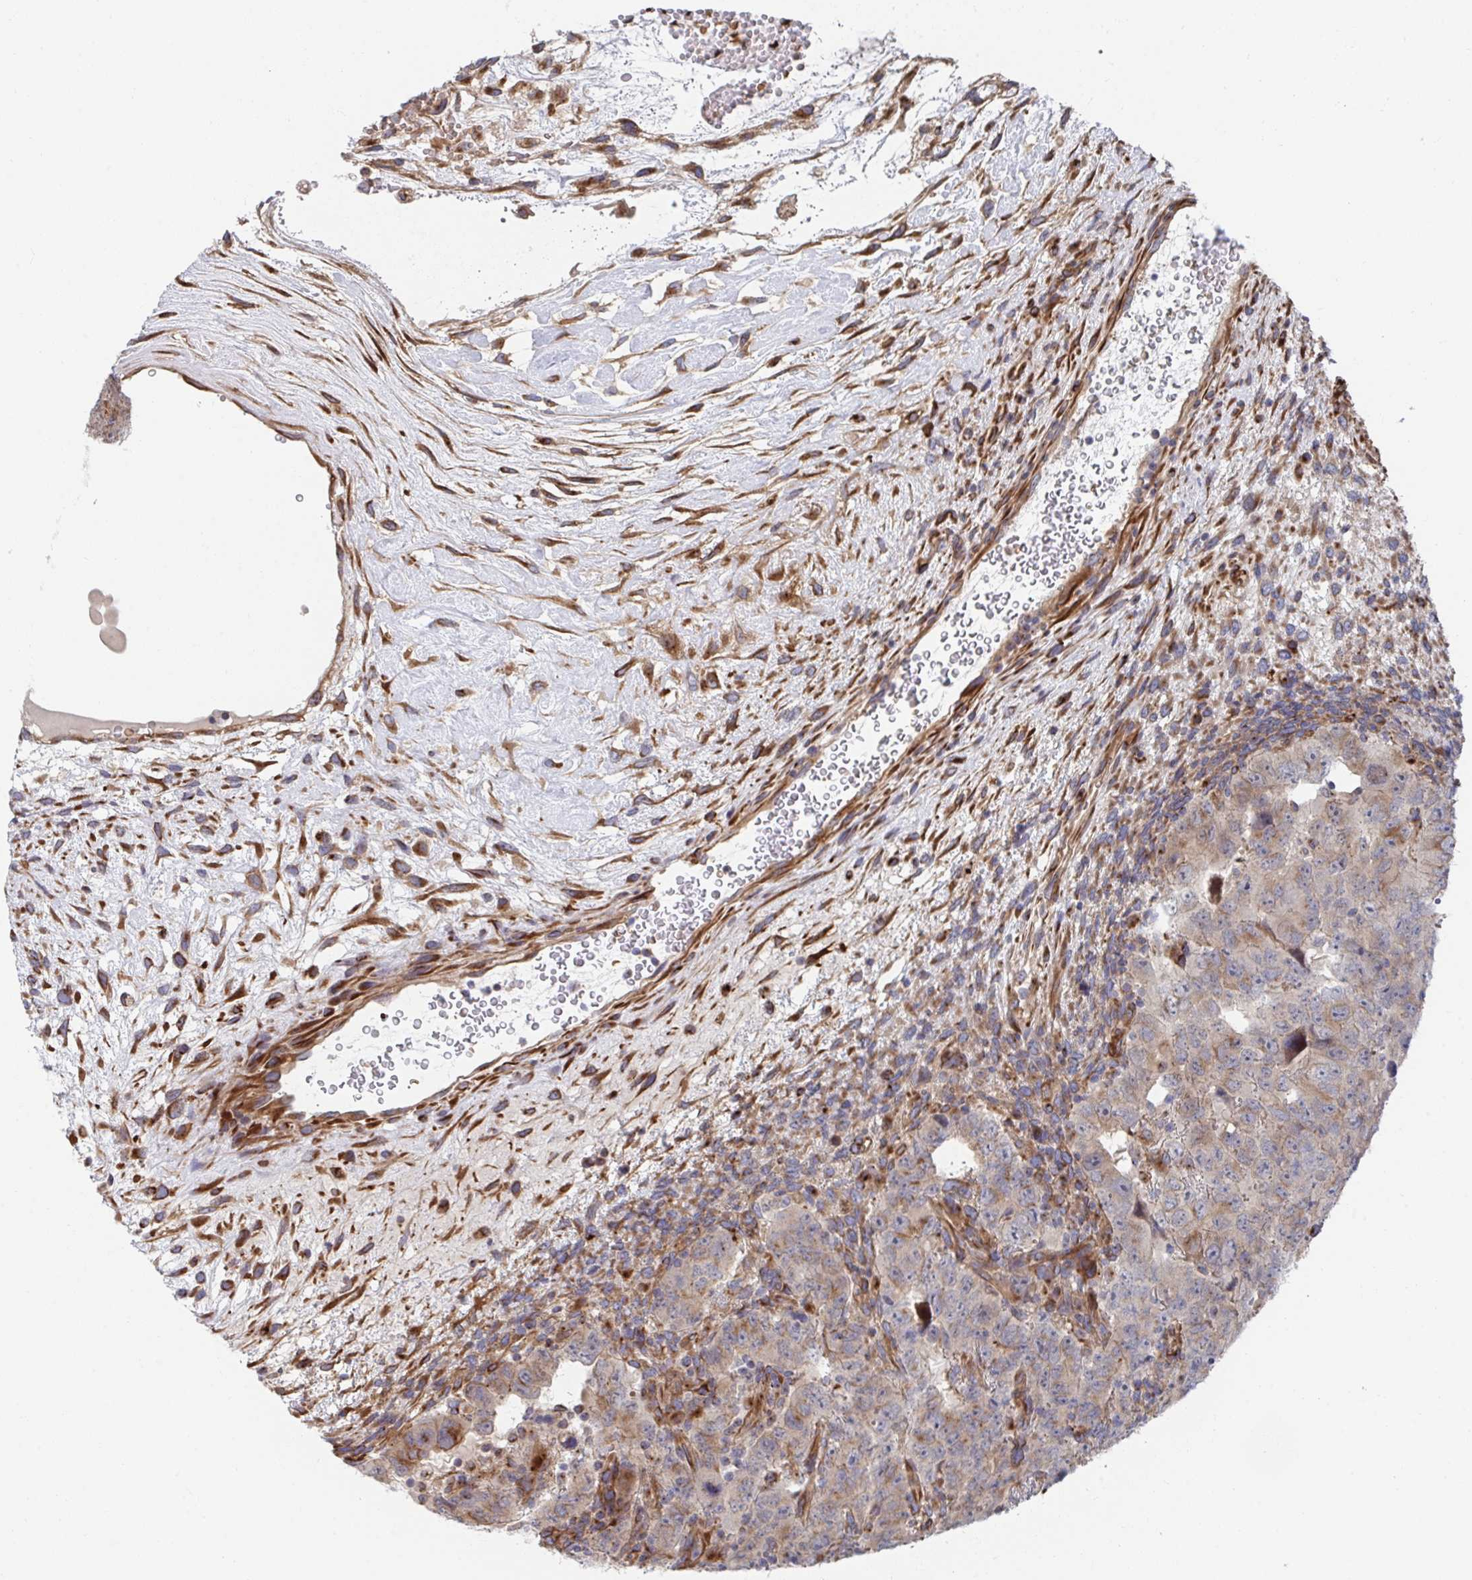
{"staining": {"intensity": "moderate", "quantity": "<25%", "location": "cytoplasmic/membranous"}, "tissue": "testis cancer", "cell_type": "Tumor cells", "image_type": "cancer", "snomed": [{"axis": "morphology", "description": "Carcinoma, Embryonal, NOS"}, {"axis": "topography", "description": "Testis"}], "caption": "Immunohistochemistry micrograph of neoplastic tissue: human embryonal carcinoma (testis) stained using immunohistochemistry shows low levels of moderate protein expression localized specifically in the cytoplasmic/membranous of tumor cells, appearing as a cytoplasmic/membranous brown color.", "gene": "FJX1", "patient": {"sex": "male", "age": 24}}